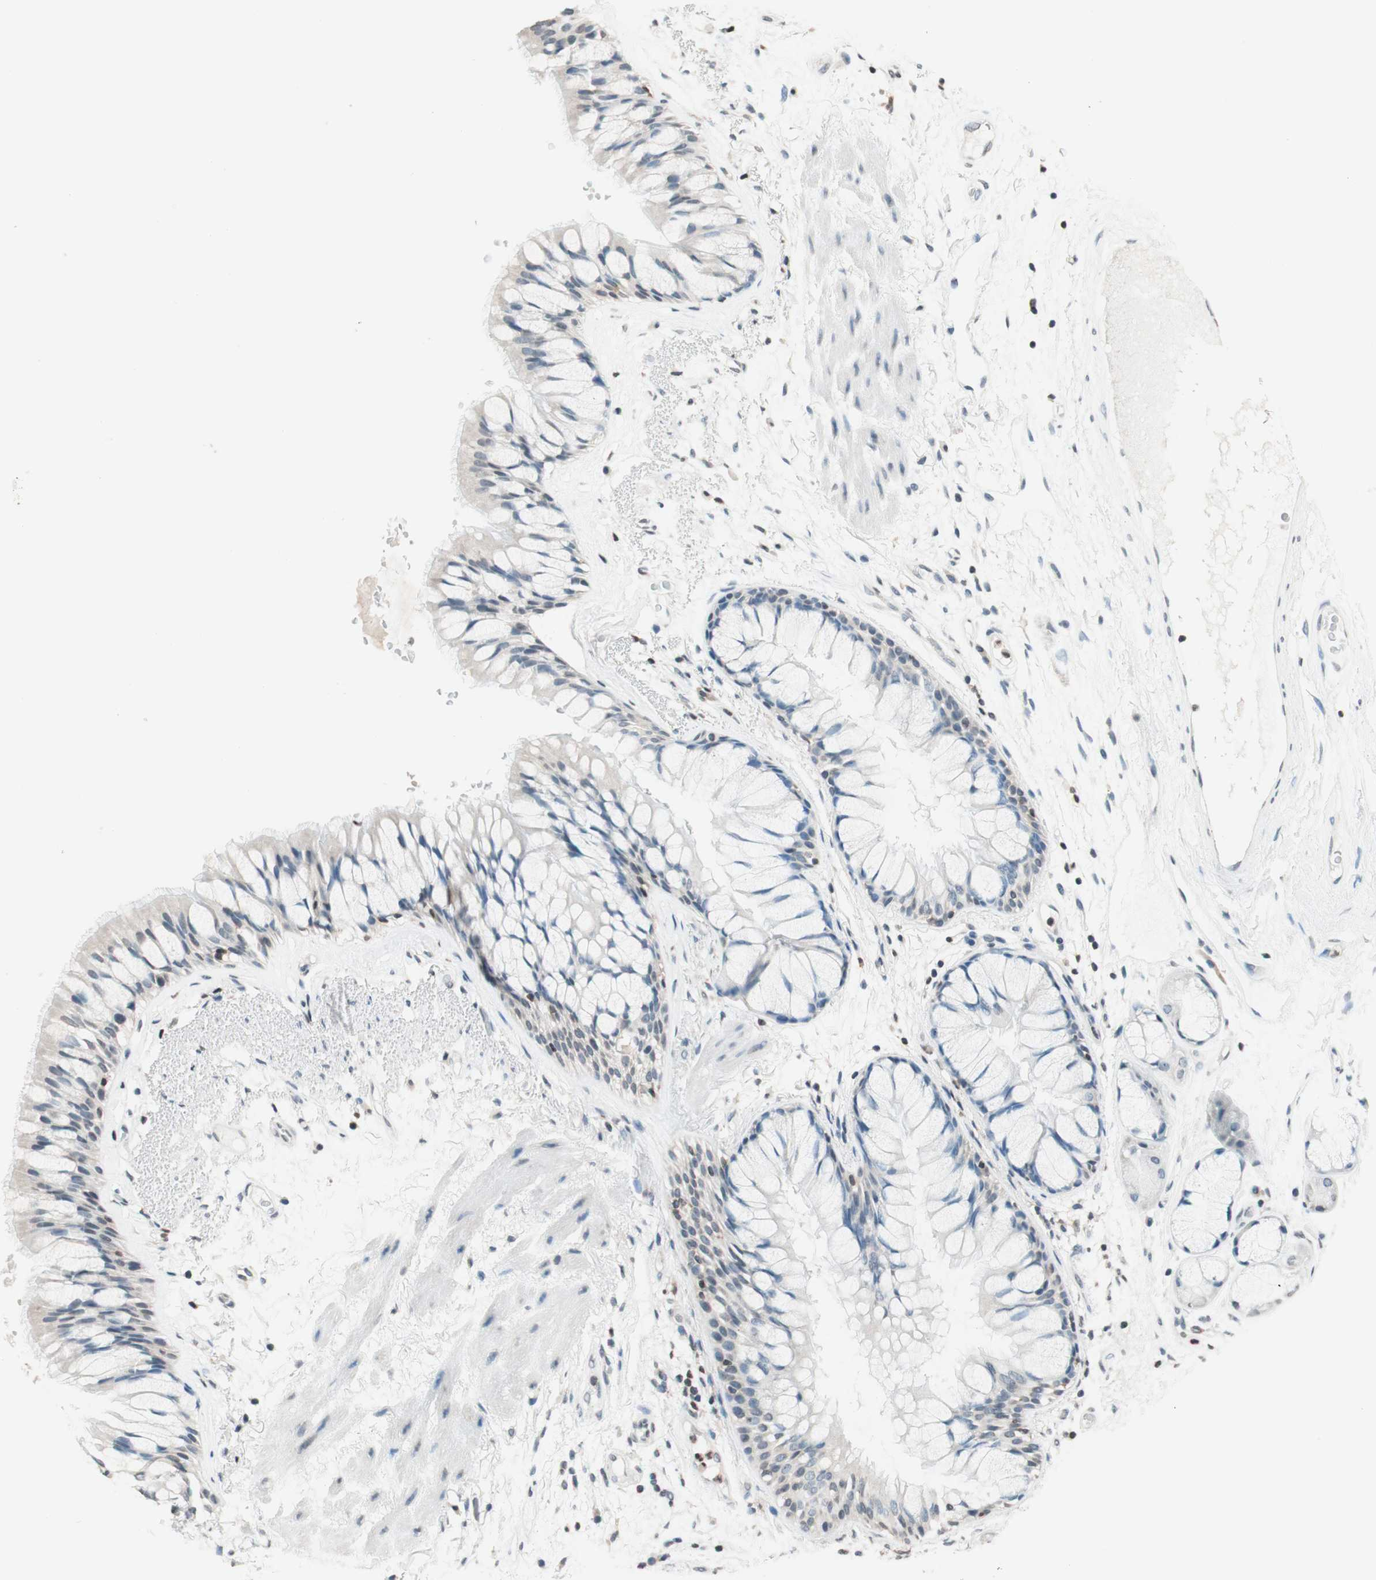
{"staining": {"intensity": "negative", "quantity": "none", "location": "none"}, "tissue": "bronchus", "cell_type": "Respiratory epithelial cells", "image_type": "normal", "snomed": [{"axis": "morphology", "description": "Normal tissue, NOS"}, {"axis": "topography", "description": "Bronchus"}], "caption": "This is a image of immunohistochemistry (IHC) staining of unremarkable bronchus, which shows no staining in respiratory epithelial cells. (Stains: DAB IHC with hematoxylin counter stain, Microscopy: brightfield microscopy at high magnification).", "gene": "WIPF1", "patient": {"sex": "male", "age": 66}}